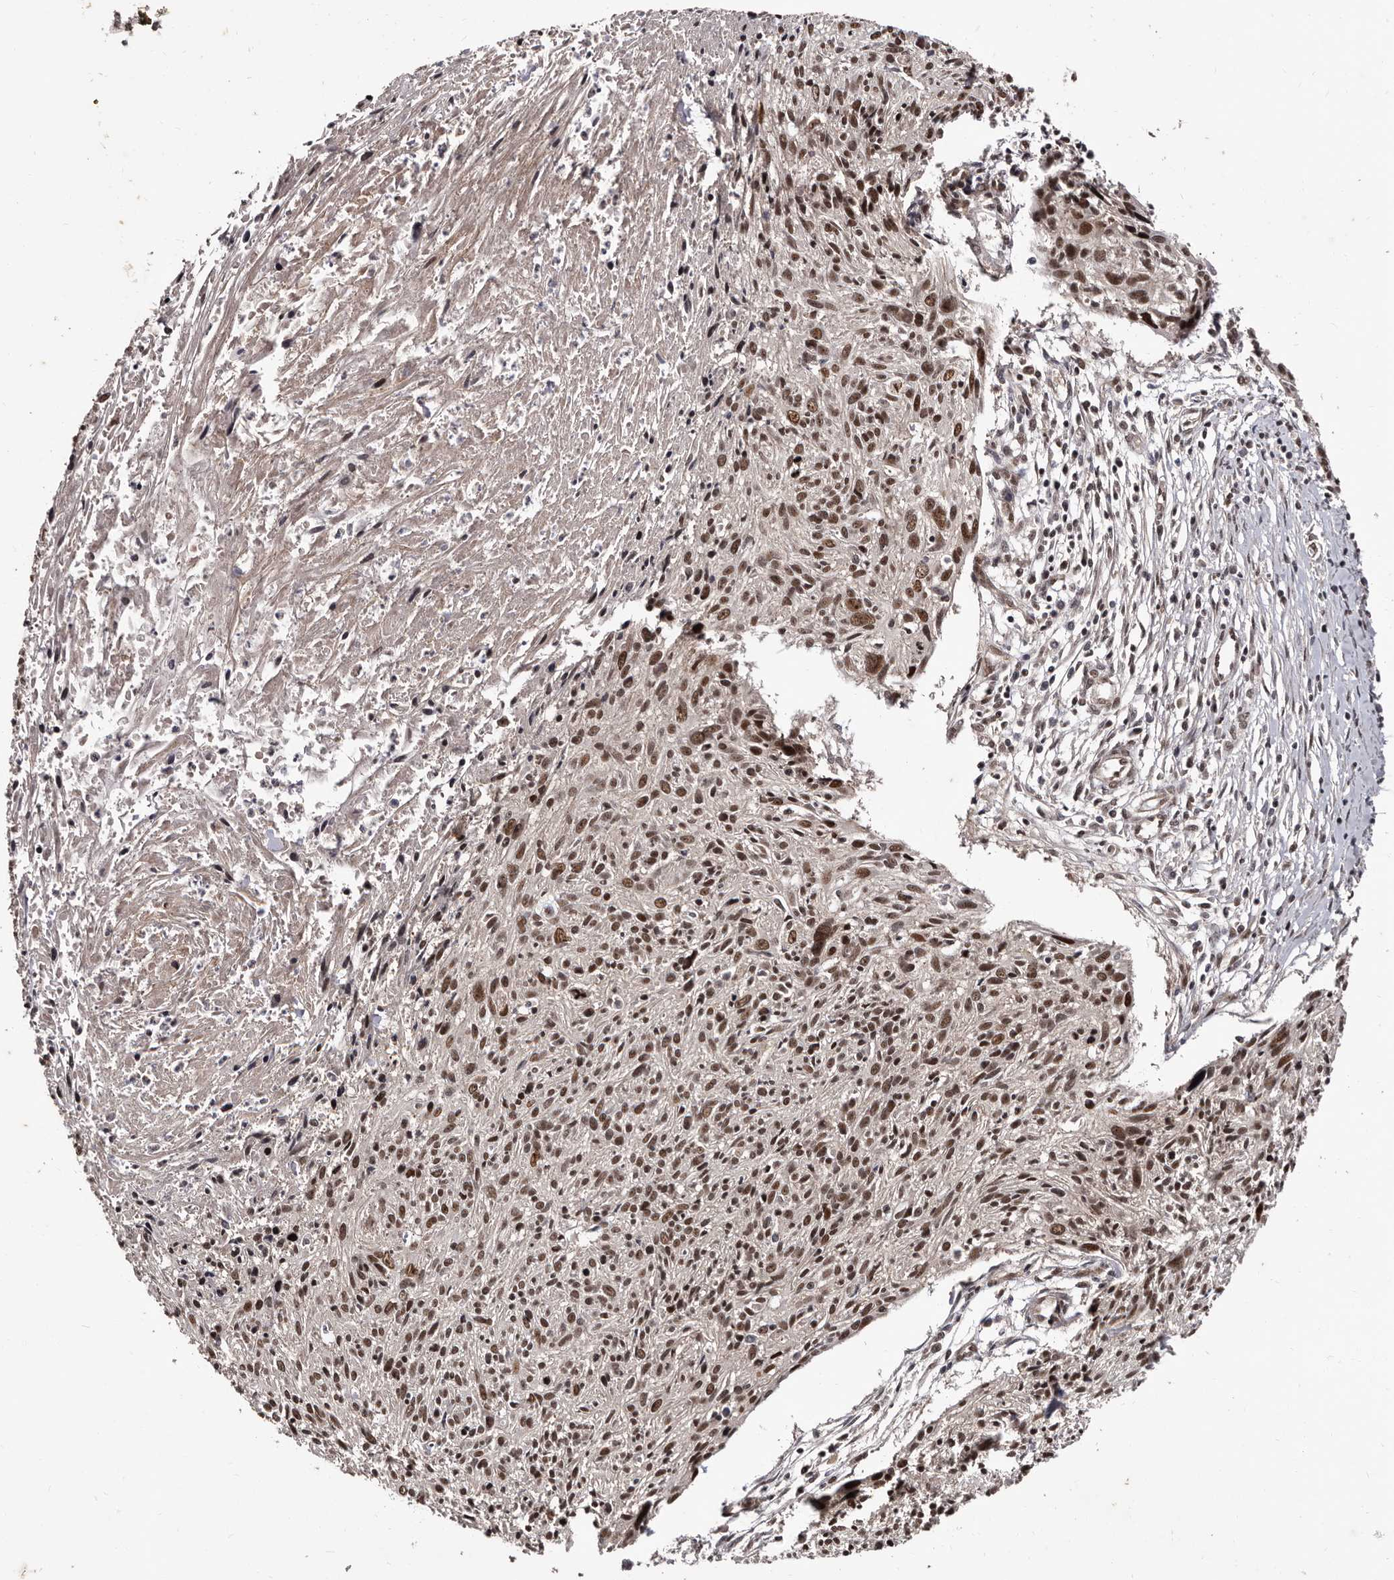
{"staining": {"intensity": "moderate", "quantity": ">75%", "location": "nuclear"}, "tissue": "cervical cancer", "cell_type": "Tumor cells", "image_type": "cancer", "snomed": [{"axis": "morphology", "description": "Squamous cell carcinoma, NOS"}, {"axis": "topography", "description": "Cervix"}], "caption": "Immunohistochemical staining of human cervical squamous cell carcinoma shows medium levels of moderate nuclear protein expression in about >75% of tumor cells.", "gene": "TBC1D22B", "patient": {"sex": "female", "age": 51}}